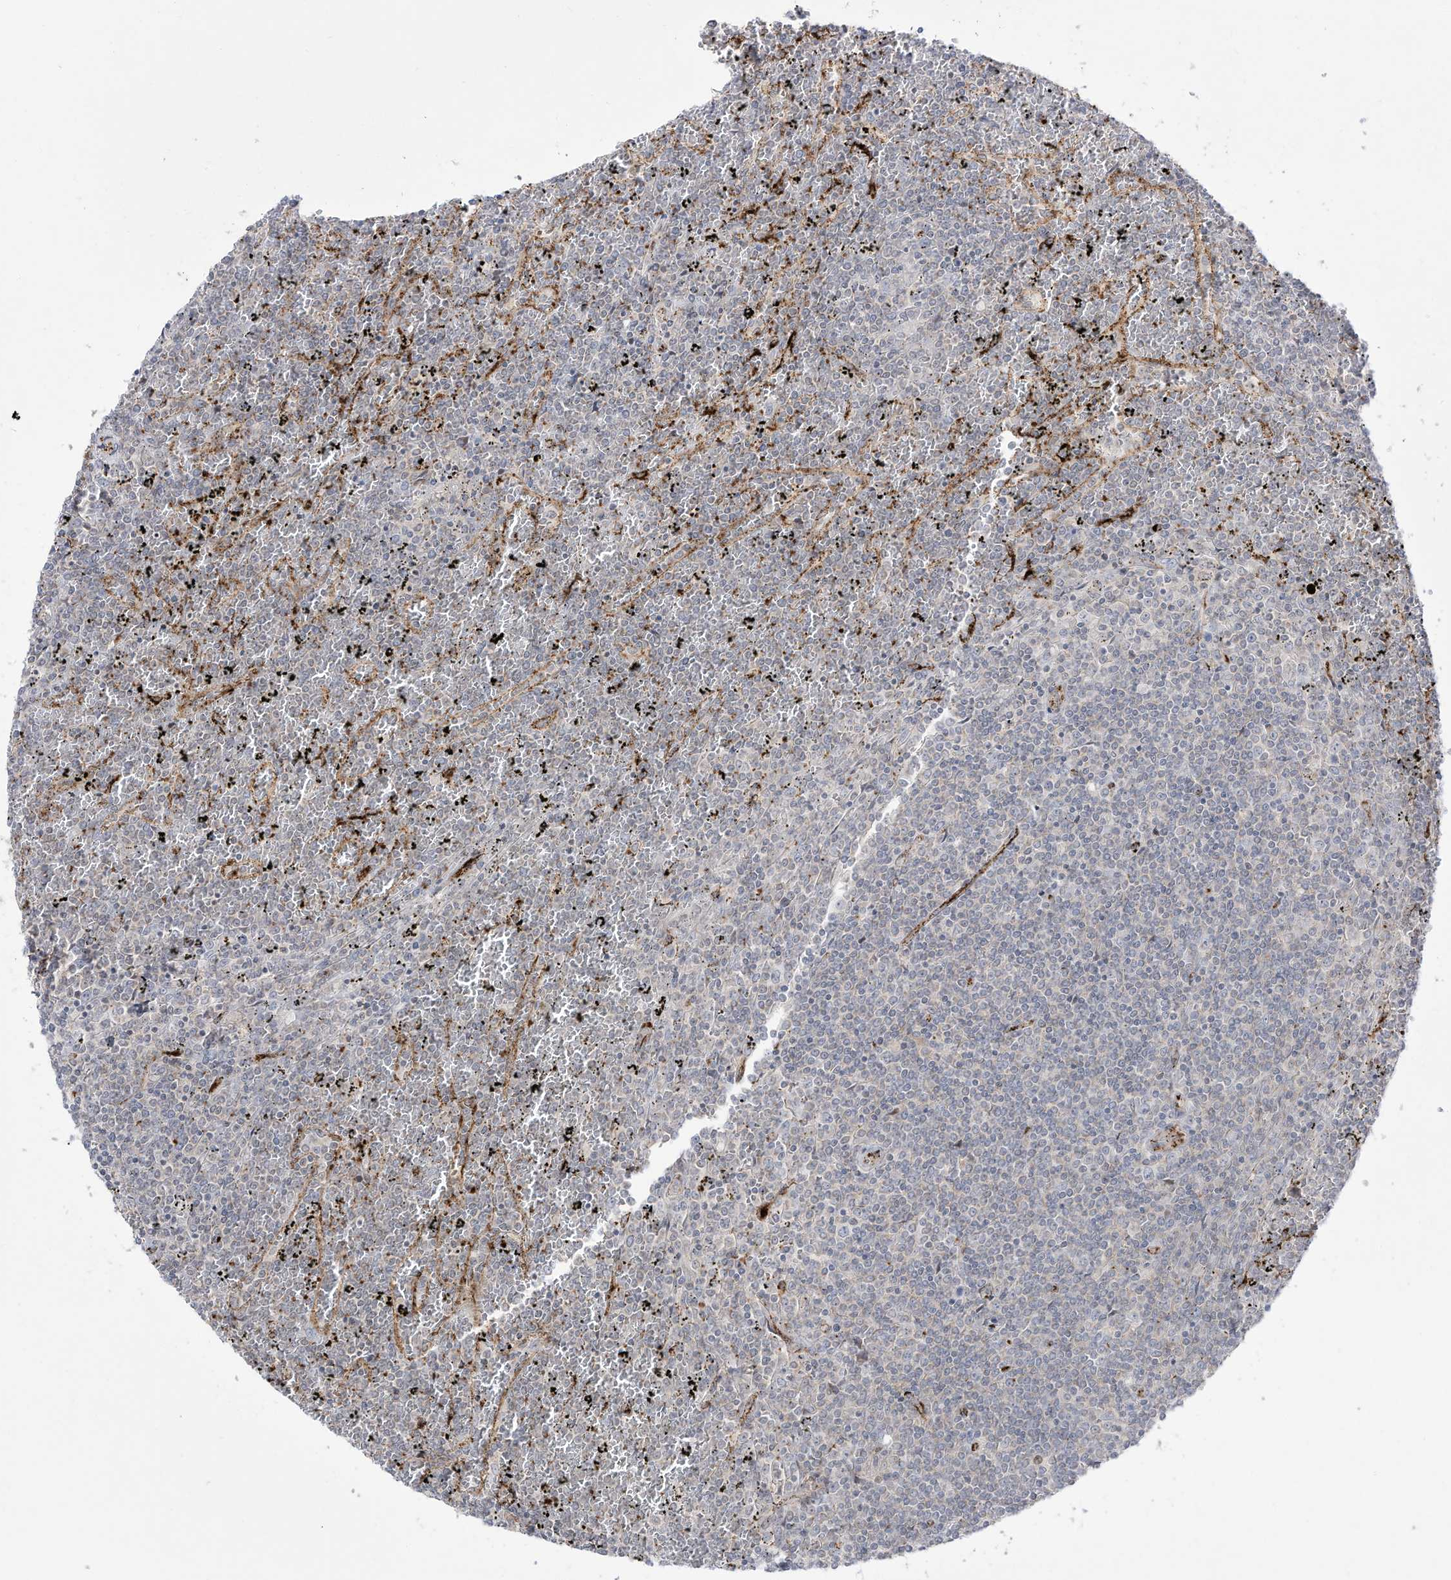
{"staining": {"intensity": "negative", "quantity": "none", "location": "none"}, "tissue": "lymphoma", "cell_type": "Tumor cells", "image_type": "cancer", "snomed": [{"axis": "morphology", "description": "Malignant lymphoma, non-Hodgkin's type, Low grade"}, {"axis": "topography", "description": "Spleen"}], "caption": "This image is of malignant lymphoma, non-Hodgkin's type (low-grade) stained with IHC to label a protein in brown with the nuclei are counter-stained blue. There is no expression in tumor cells.", "gene": "ZGRF1", "patient": {"sex": "female", "age": 19}}